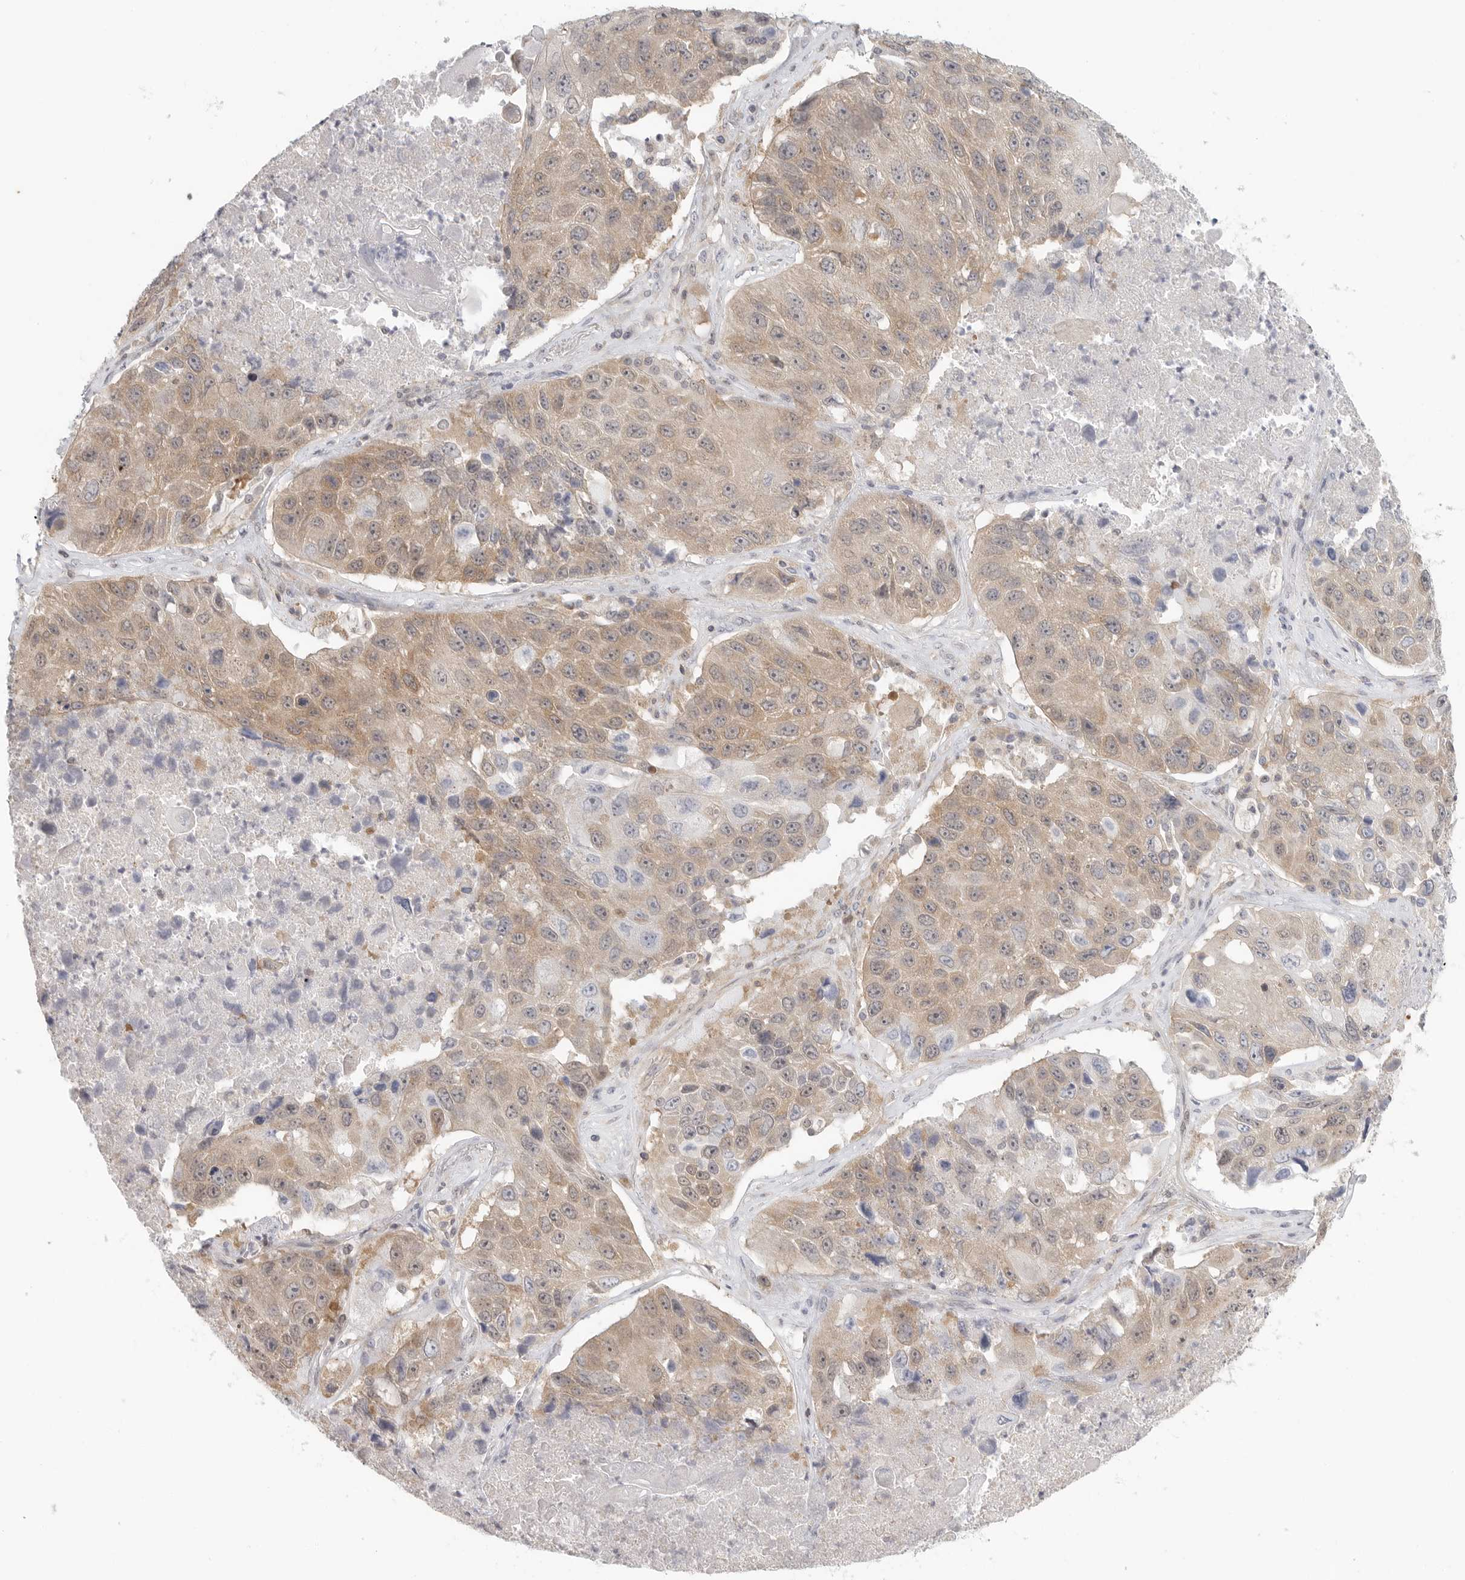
{"staining": {"intensity": "weak", "quantity": ">75%", "location": "cytoplasmic/membranous"}, "tissue": "lung cancer", "cell_type": "Tumor cells", "image_type": "cancer", "snomed": [{"axis": "morphology", "description": "Squamous cell carcinoma, NOS"}, {"axis": "topography", "description": "Lung"}], "caption": "Lung cancer tissue exhibits weak cytoplasmic/membranous expression in approximately >75% of tumor cells", "gene": "HDAC6", "patient": {"sex": "male", "age": 61}}